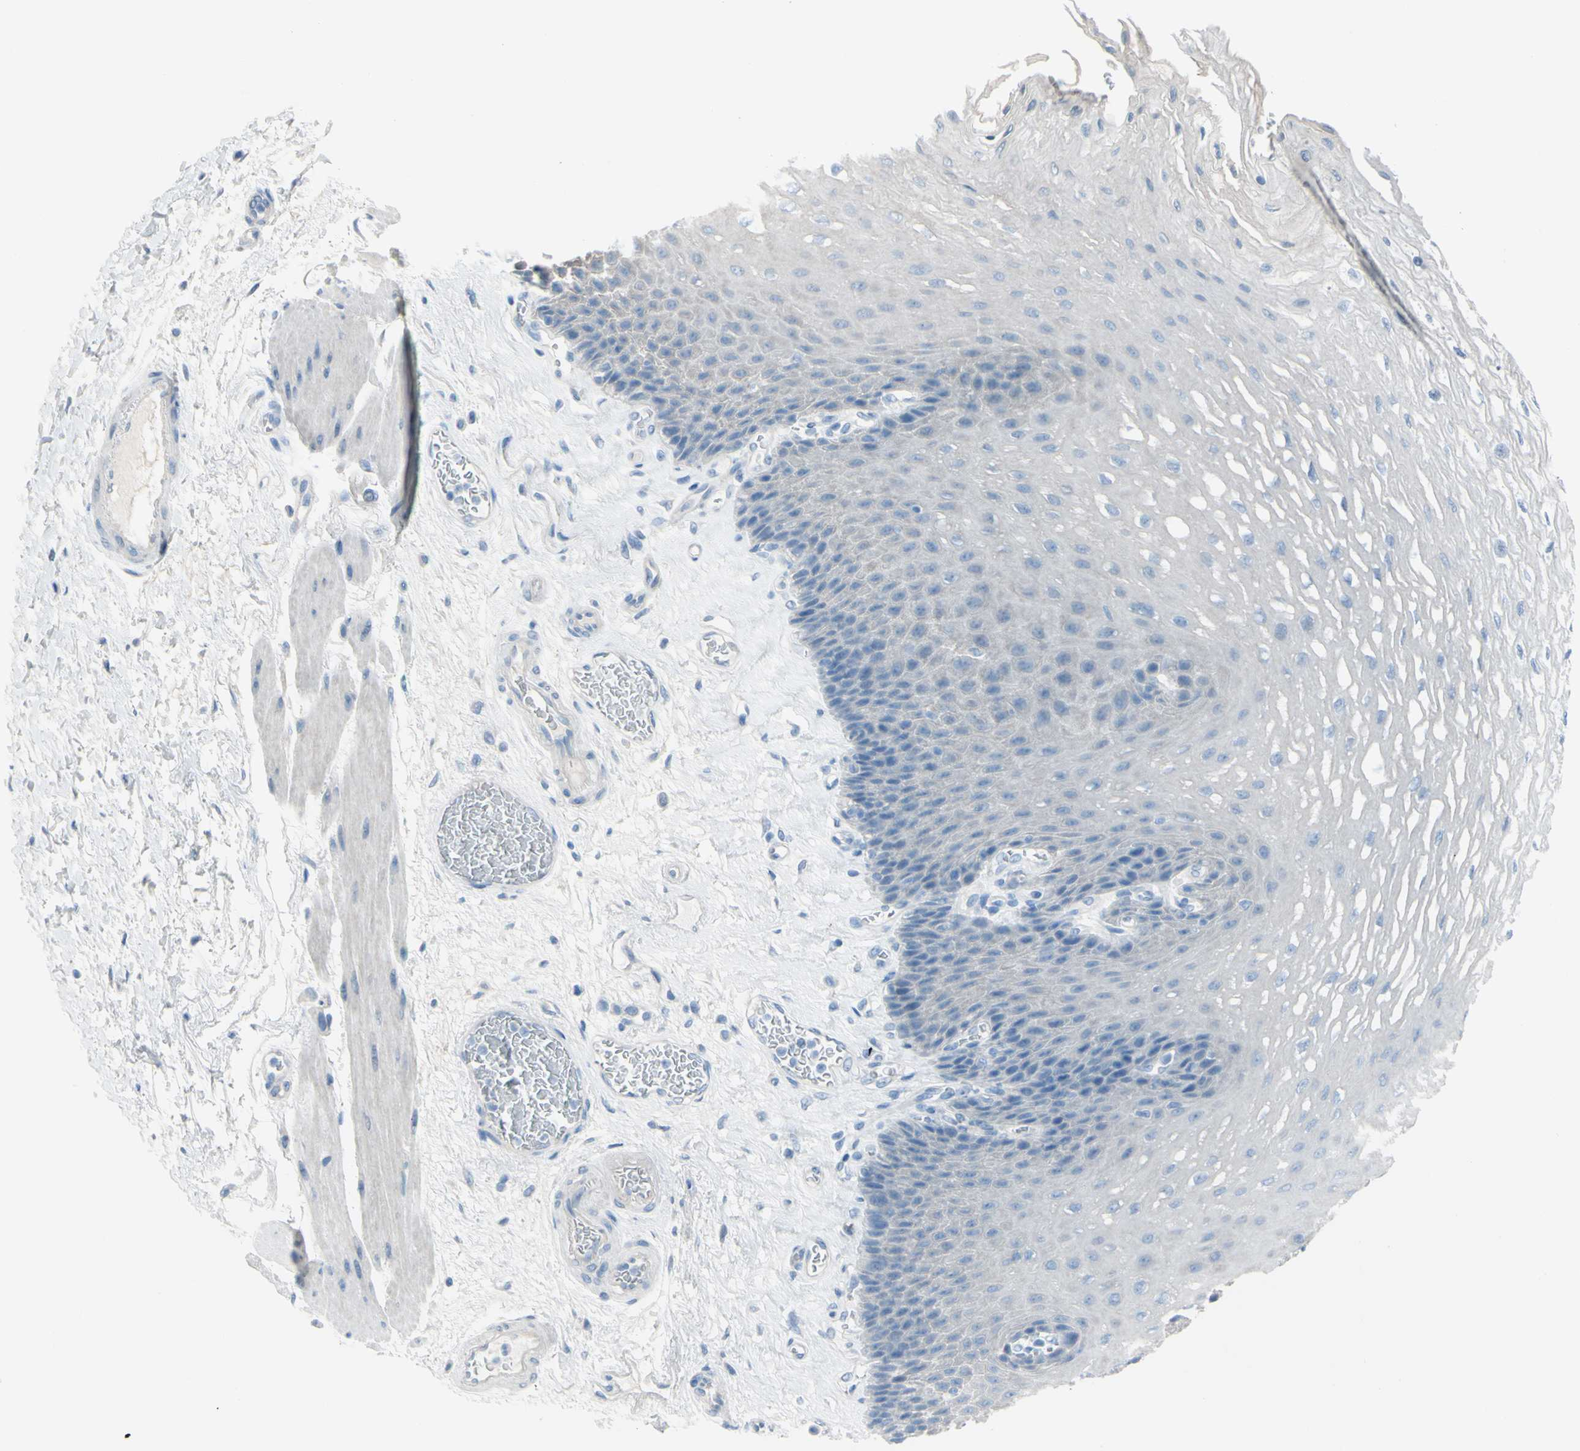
{"staining": {"intensity": "negative", "quantity": "none", "location": "none"}, "tissue": "esophagus", "cell_type": "Squamous epithelial cells", "image_type": "normal", "snomed": [{"axis": "morphology", "description": "Normal tissue, NOS"}, {"axis": "topography", "description": "Esophagus"}], "caption": "IHC photomicrograph of benign esophagus stained for a protein (brown), which shows no staining in squamous epithelial cells.", "gene": "TFPI2", "patient": {"sex": "female", "age": 72}}